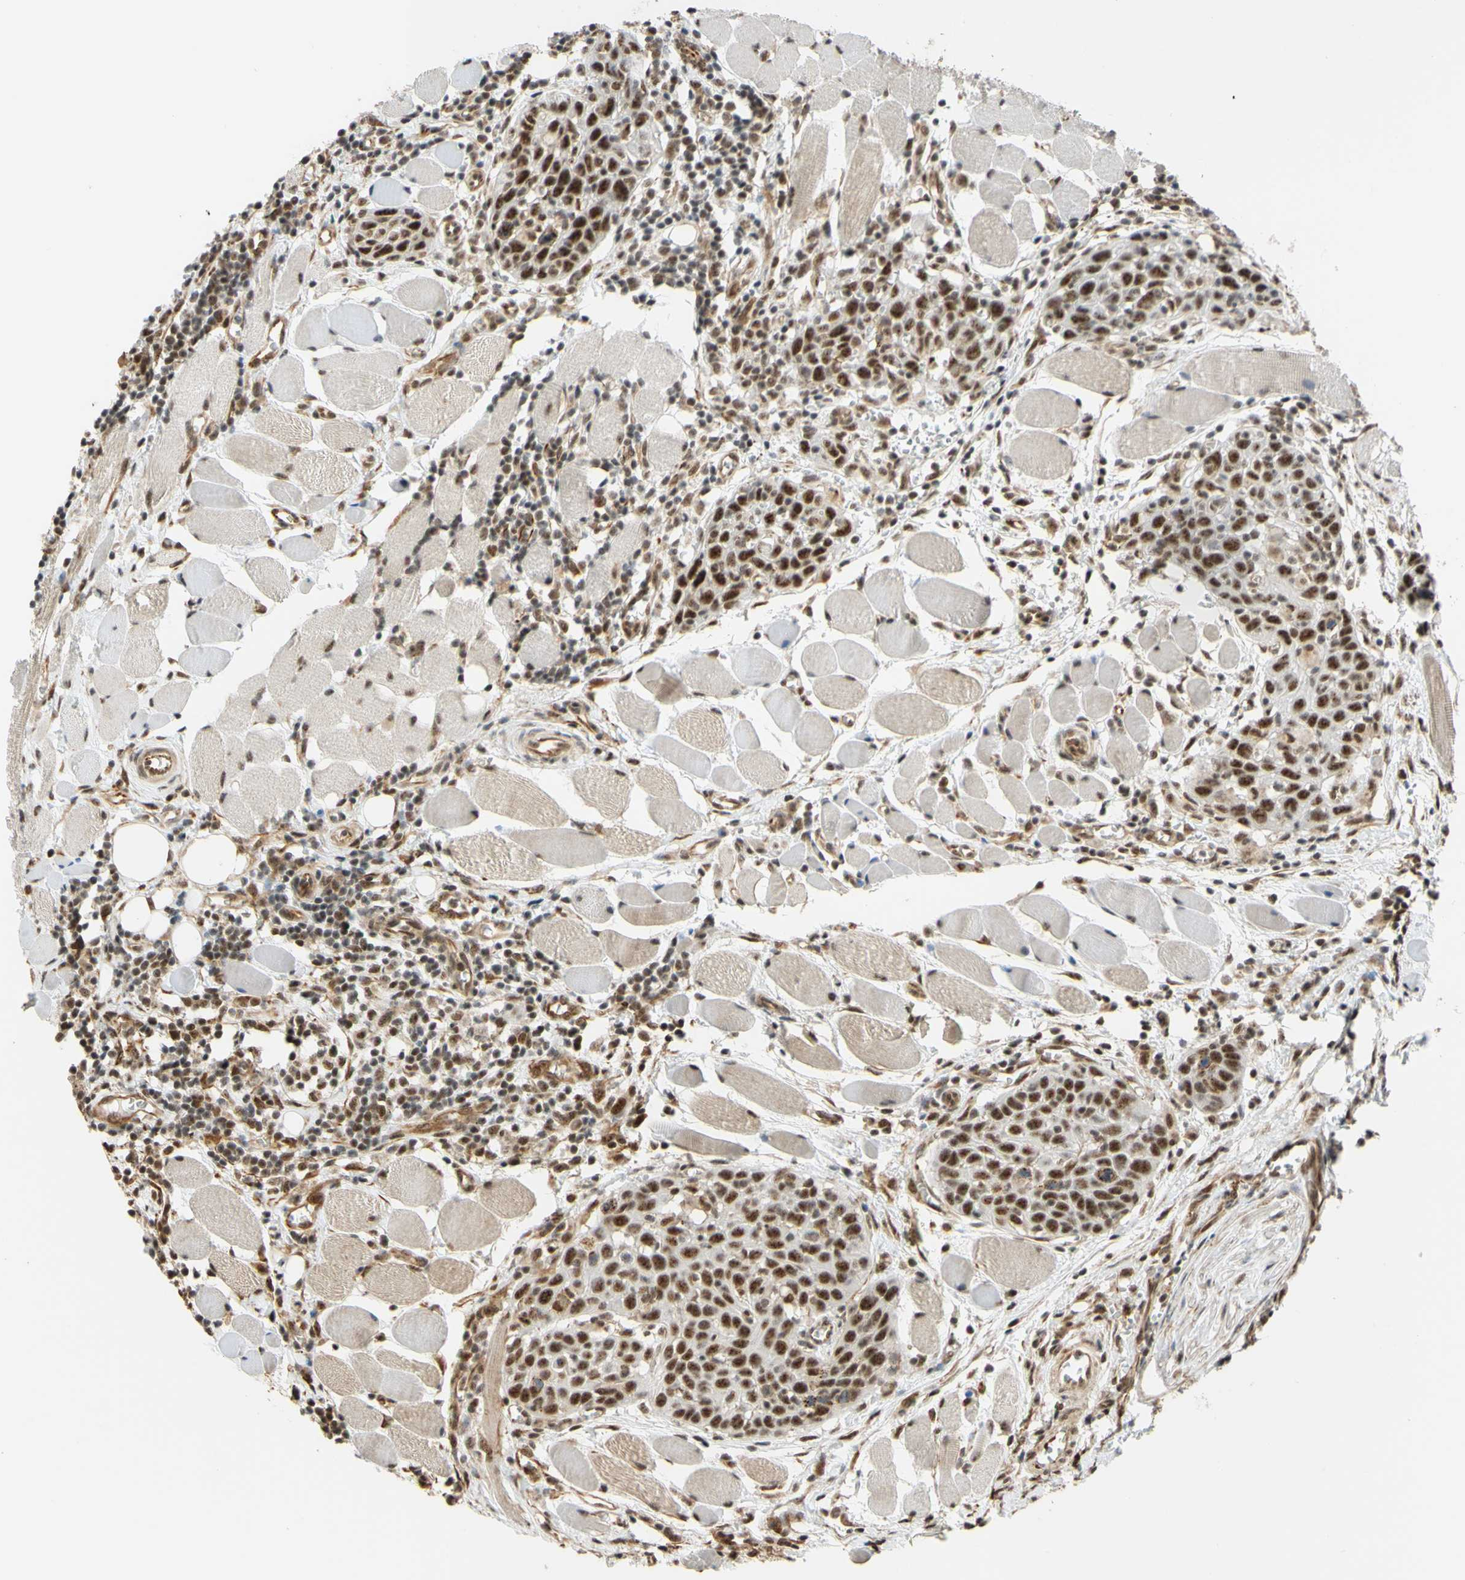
{"staining": {"intensity": "moderate", "quantity": ">75%", "location": "nuclear"}, "tissue": "head and neck cancer", "cell_type": "Tumor cells", "image_type": "cancer", "snomed": [{"axis": "morphology", "description": "Squamous cell carcinoma, NOS"}, {"axis": "topography", "description": "Oral tissue"}, {"axis": "topography", "description": "Head-Neck"}], "caption": "Human head and neck squamous cell carcinoma stained for a protein (brown) shows moderate nuclear positive expression in about >75% of tumor cells.", "gene": "SAP18", "patient": {"sex": "female", "age": 50}}